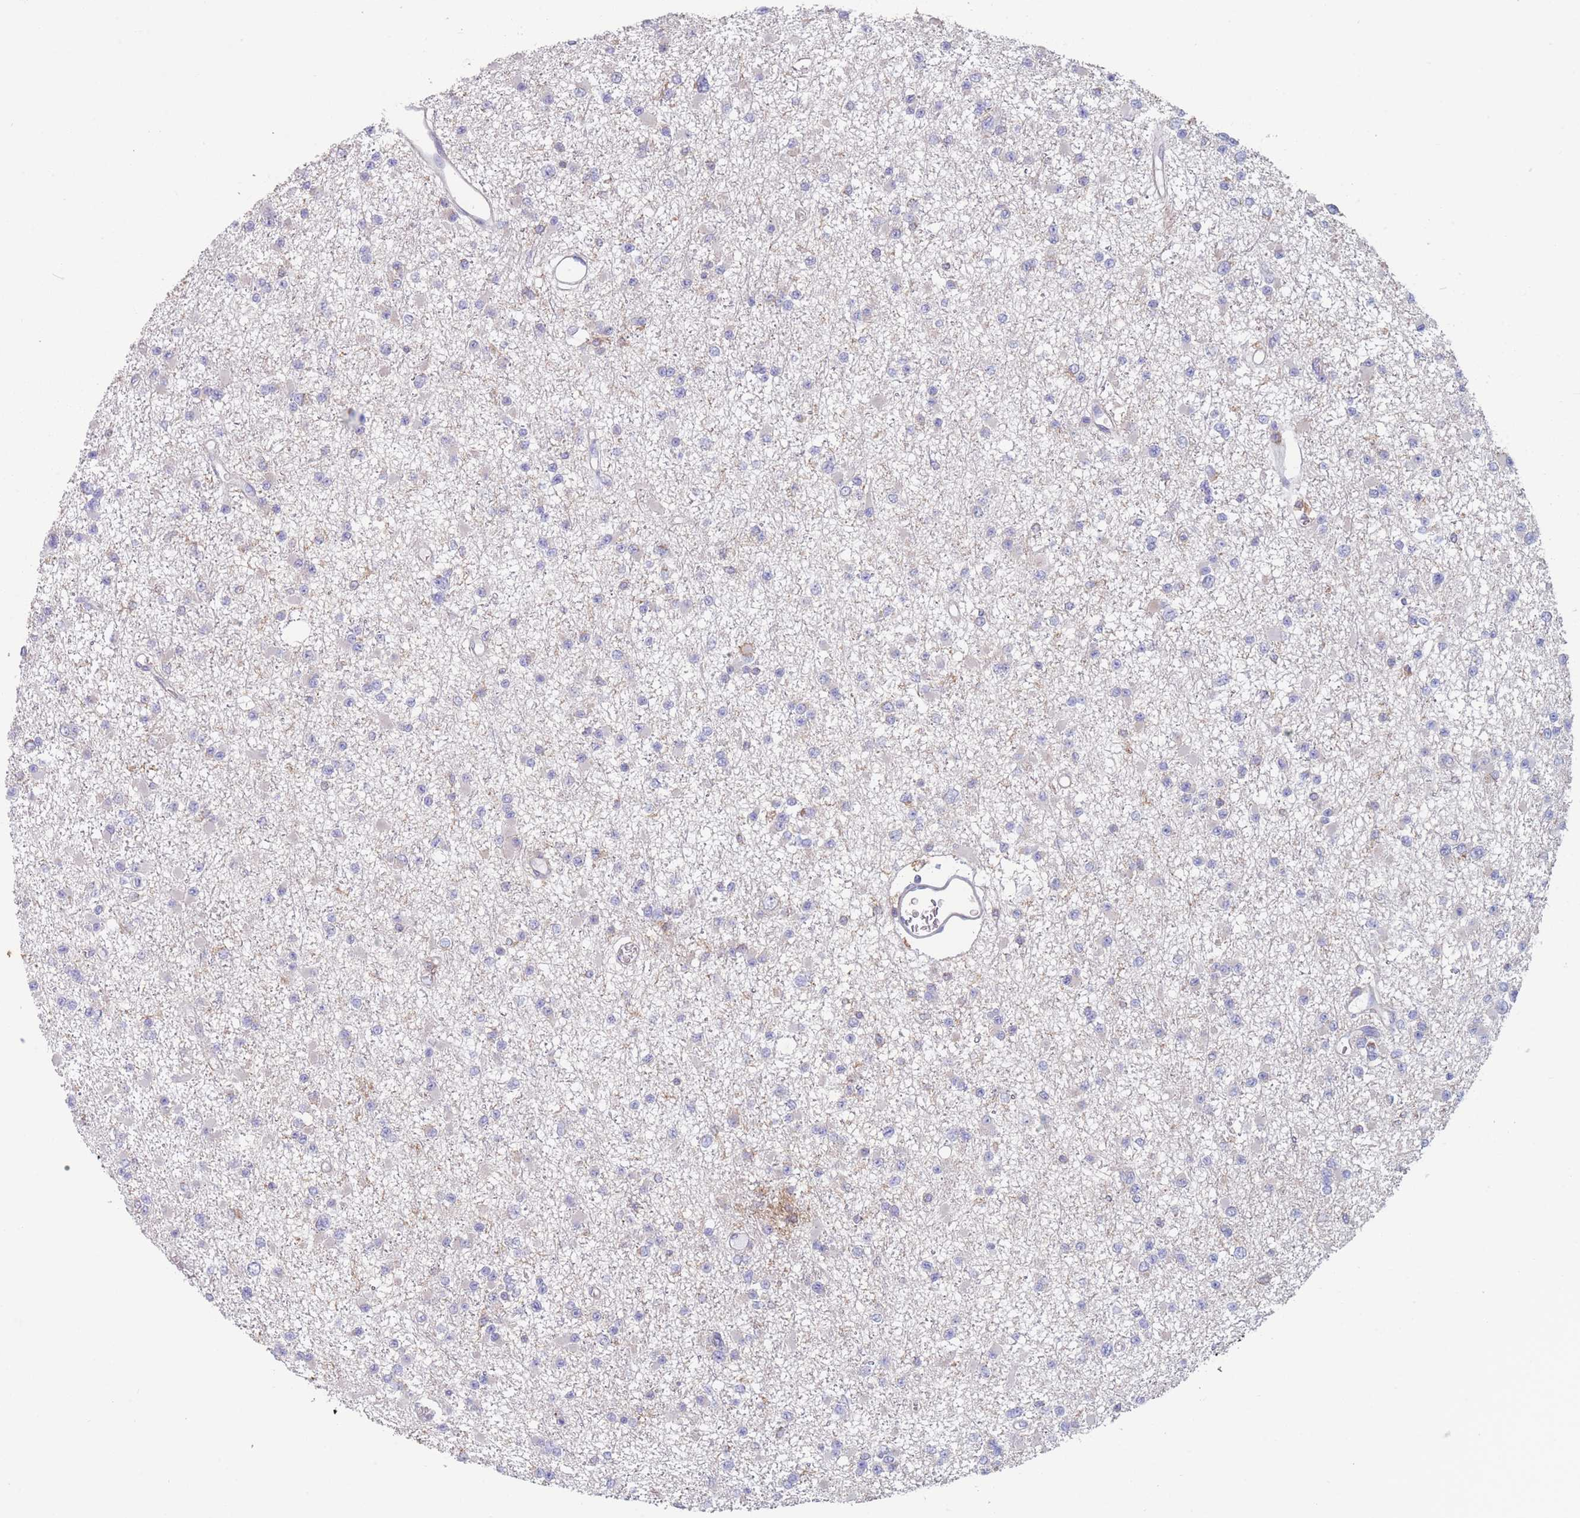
{"staining": {"intensity": "negative", "quantity": "none", "location": "none"}, "tissue": "glioma", "cell_type": "Tumor cells", "image_type": "cancer", "snomed": [{"axis": "morphology", "description": "Glioma, malignant, Low grade"}, {"axis": "topography", "description": "Brain"}], "caption": "Immunohistochemistry (IHC) of human low-grade glioma (malignant) reveals no expression in tumor cells. Brightfield microscopy of immunohistochemistry stained with DAB (brown) and hematoxylin (blue), captured at high magnification.", "gene": "ADH1A", "patient": {"sex": "female", "age": 22}}